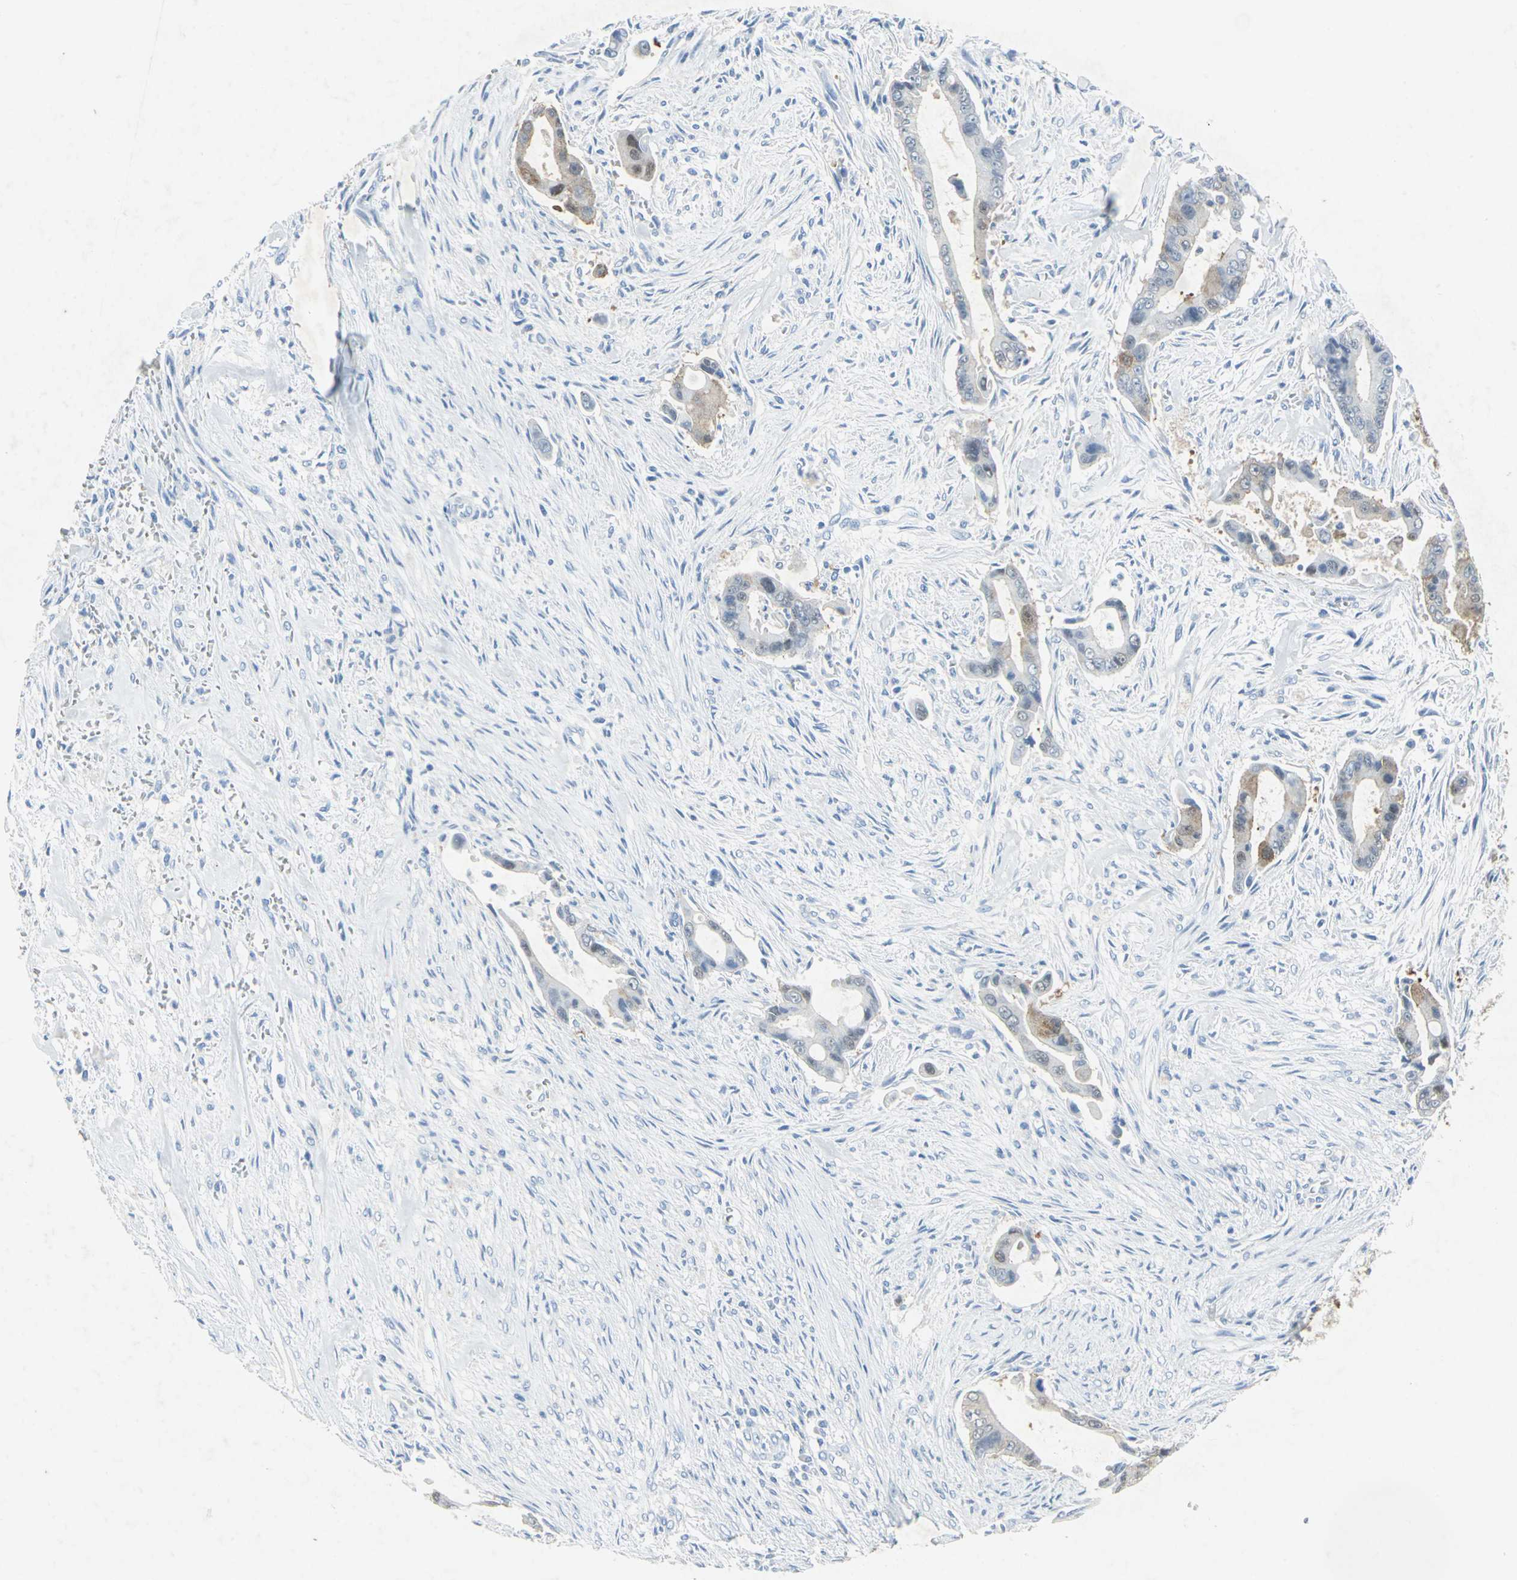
{"staining": {"intensity": "weak", "quantity": "<25%", "location": "cytoplasmic/membranous,nuclear"}, "tissue": "liver cancer", "cell_type": "Tumor cells", "image_type": "cancer", "snomed": [{"axis": "morphology", "description": "Cholangiocarcinoma"}, {"axis": "topography", "description": "Liver"}], "caption": "IHC photomicrograph of cholangiocarcinoma (liver) stained for a protein (brown), which shows no expression in tumor cells.", "gene": "SFN", "patient": {"sex": "female", "age": 55}}